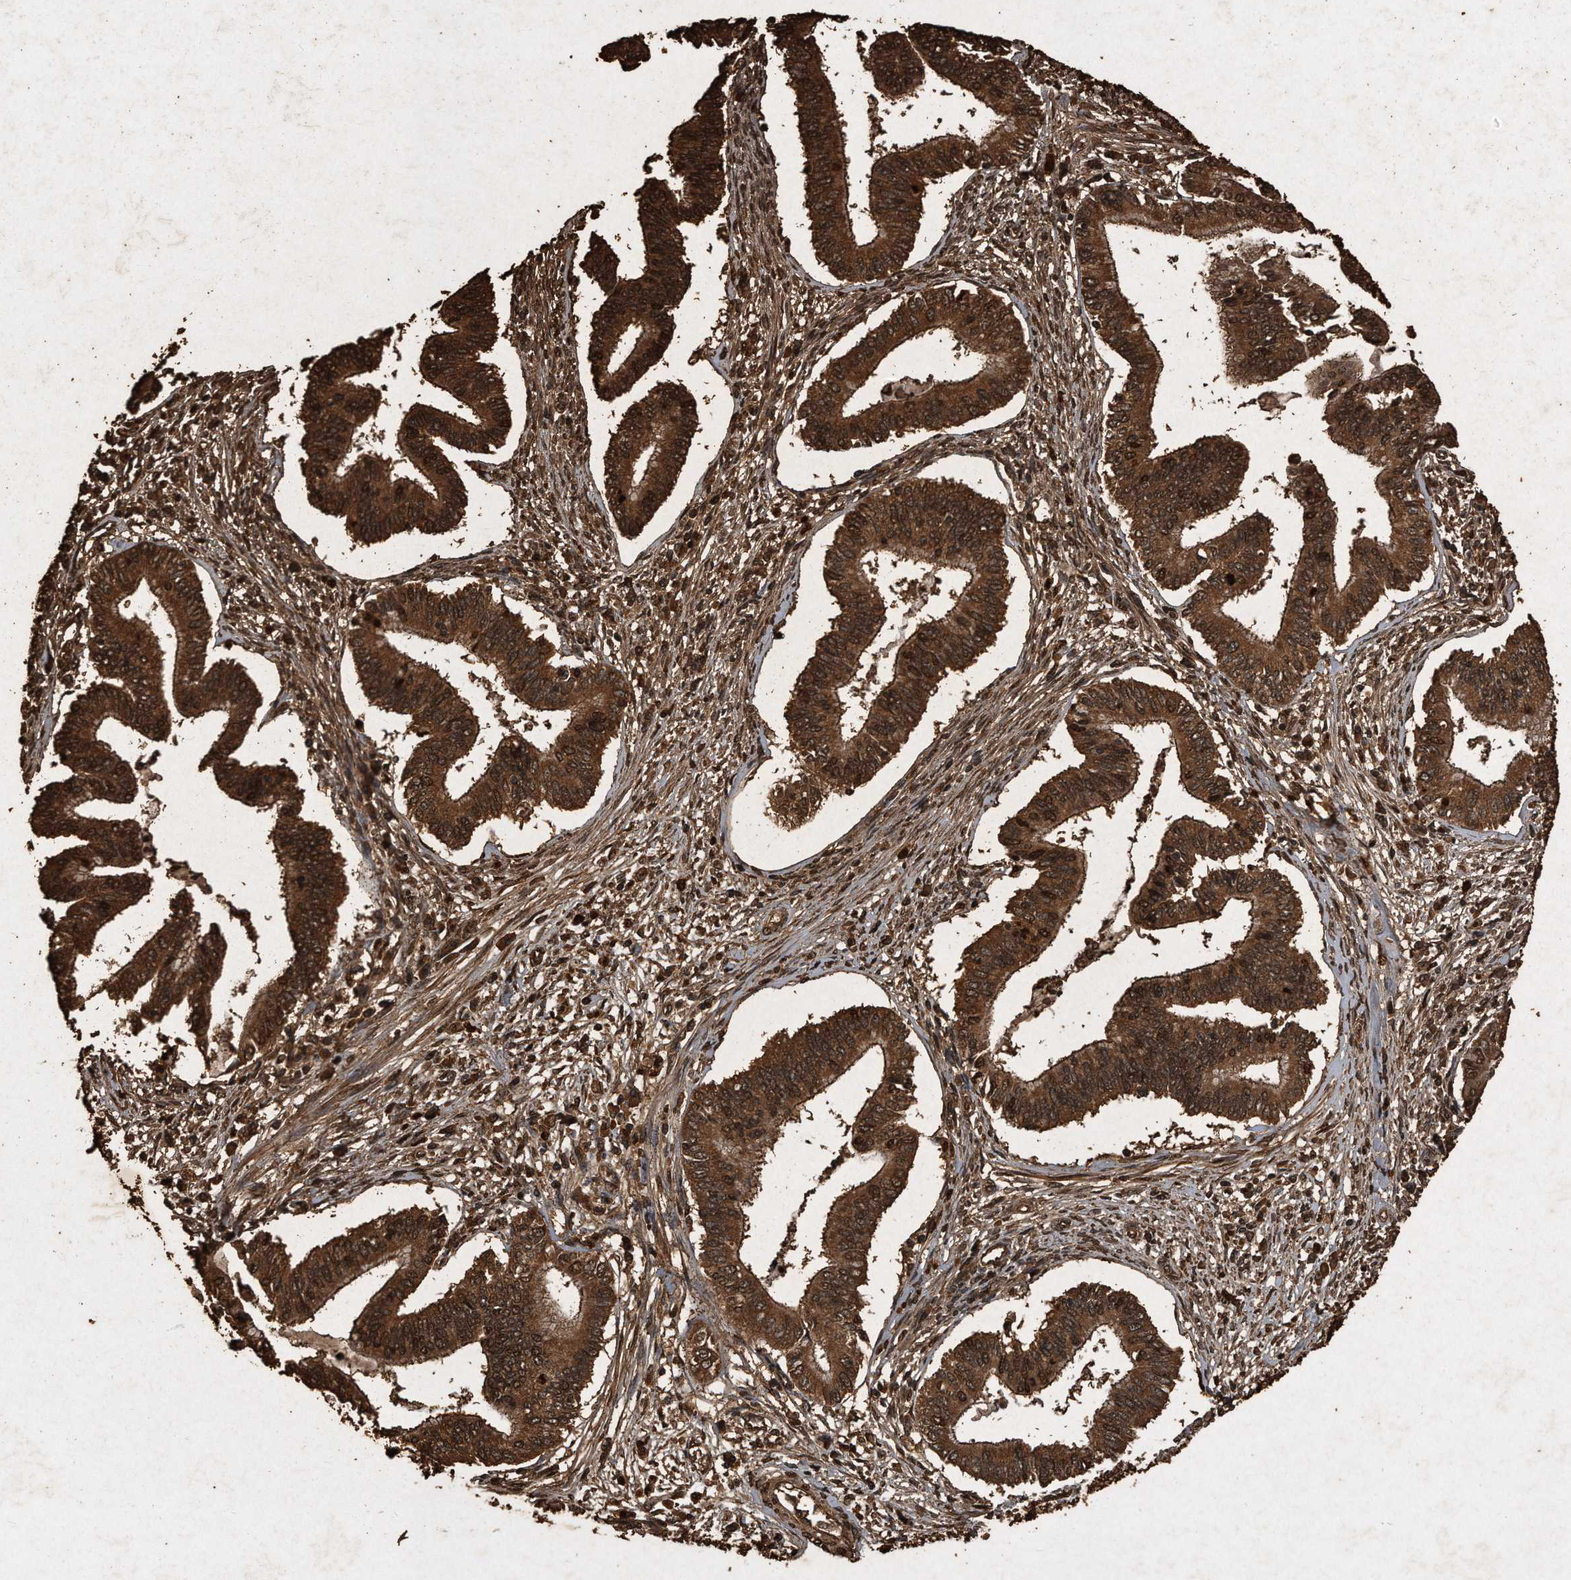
{"staining": {"intensity": "strong", "quantity": ">75%", "location": "cytoplasmic/membranous,nuclear"}, "tissue": "cervical cancer", "cell_type": "Tumor cells", "image_type": "cancer", "snomed": [{"axis": "morphology", "description": "Adenocarcinoma, NOS"}, {"axis": "topography", "description": "Cervix"}], "caption": "Immunohistochemistry (IHC) (DAB) staining of cervical cancer (adenocarcinoma) displays strong cytoplasmic/membranous and nuclear protein staining in approximately >75% of tumor cells. The staining was performed using DAB (3,3'-diaminobenzidine), with brown indicating positive protein expression. Nuclei are stained blue with hematoxylin.", "gene": "CFLAR", "patient": {"sex": "female", "age": 36}}